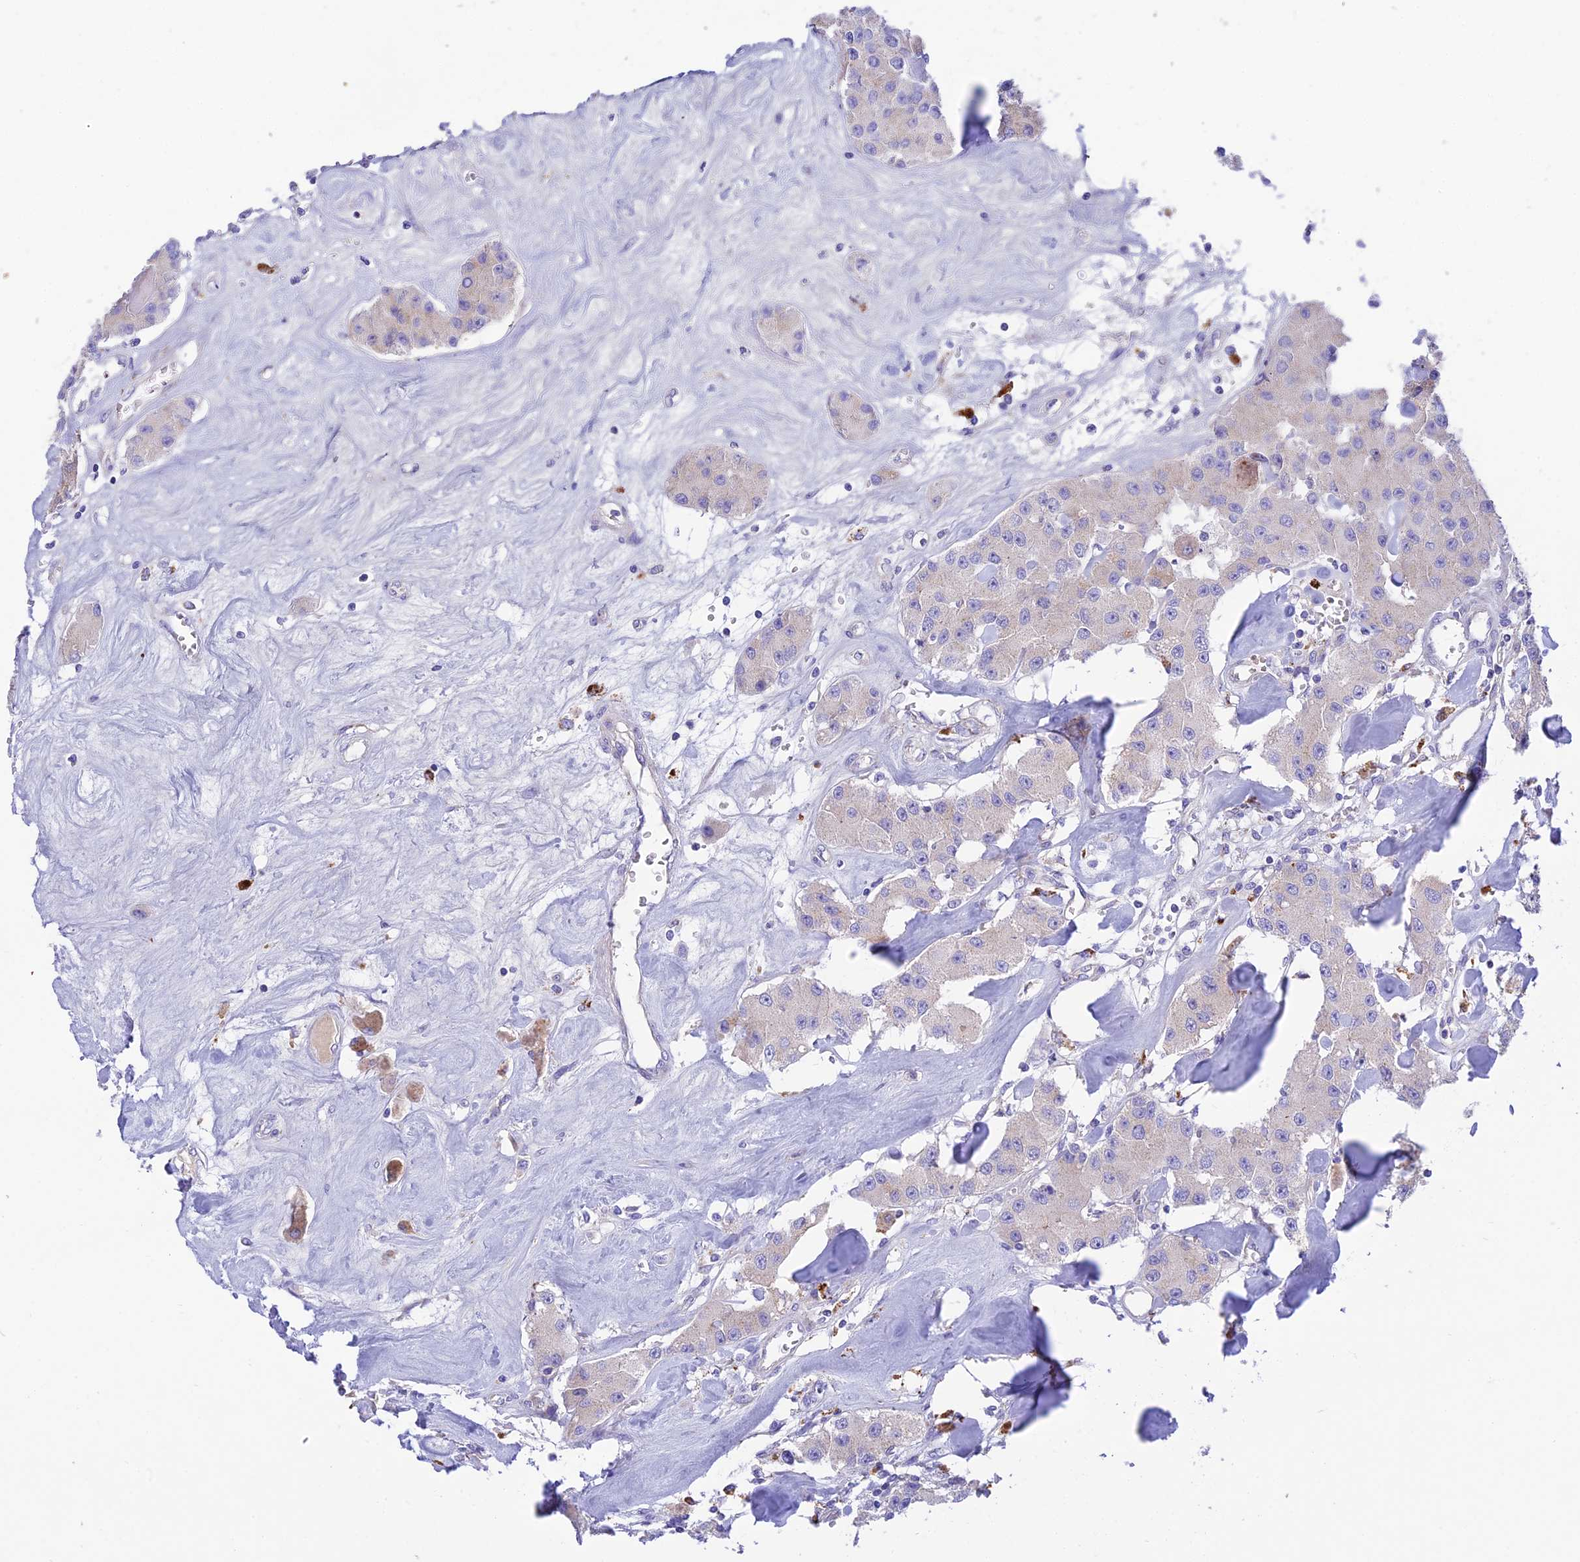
{"staining": {"intensity": "weak", "quantity": "<25%", "location": "cytoplasmic/membranous"}, "tissue": "carcinoid", "cell_type": "Tumor cells", "image_type": "cancer", "snomed": [{"axis": "morphology", "description": "Carcinoid, malignant, NOS"}, {"axis": "topography", "description": "Pancreas"}], "caption": "The histopathology image displays no significant positivity in tumor cells of carcinoid. (Immunohistochemistry, brightfield microscopy, high magnification).", "gene": "CCDC157", "patient": {"sex": "male", "age": 41}}